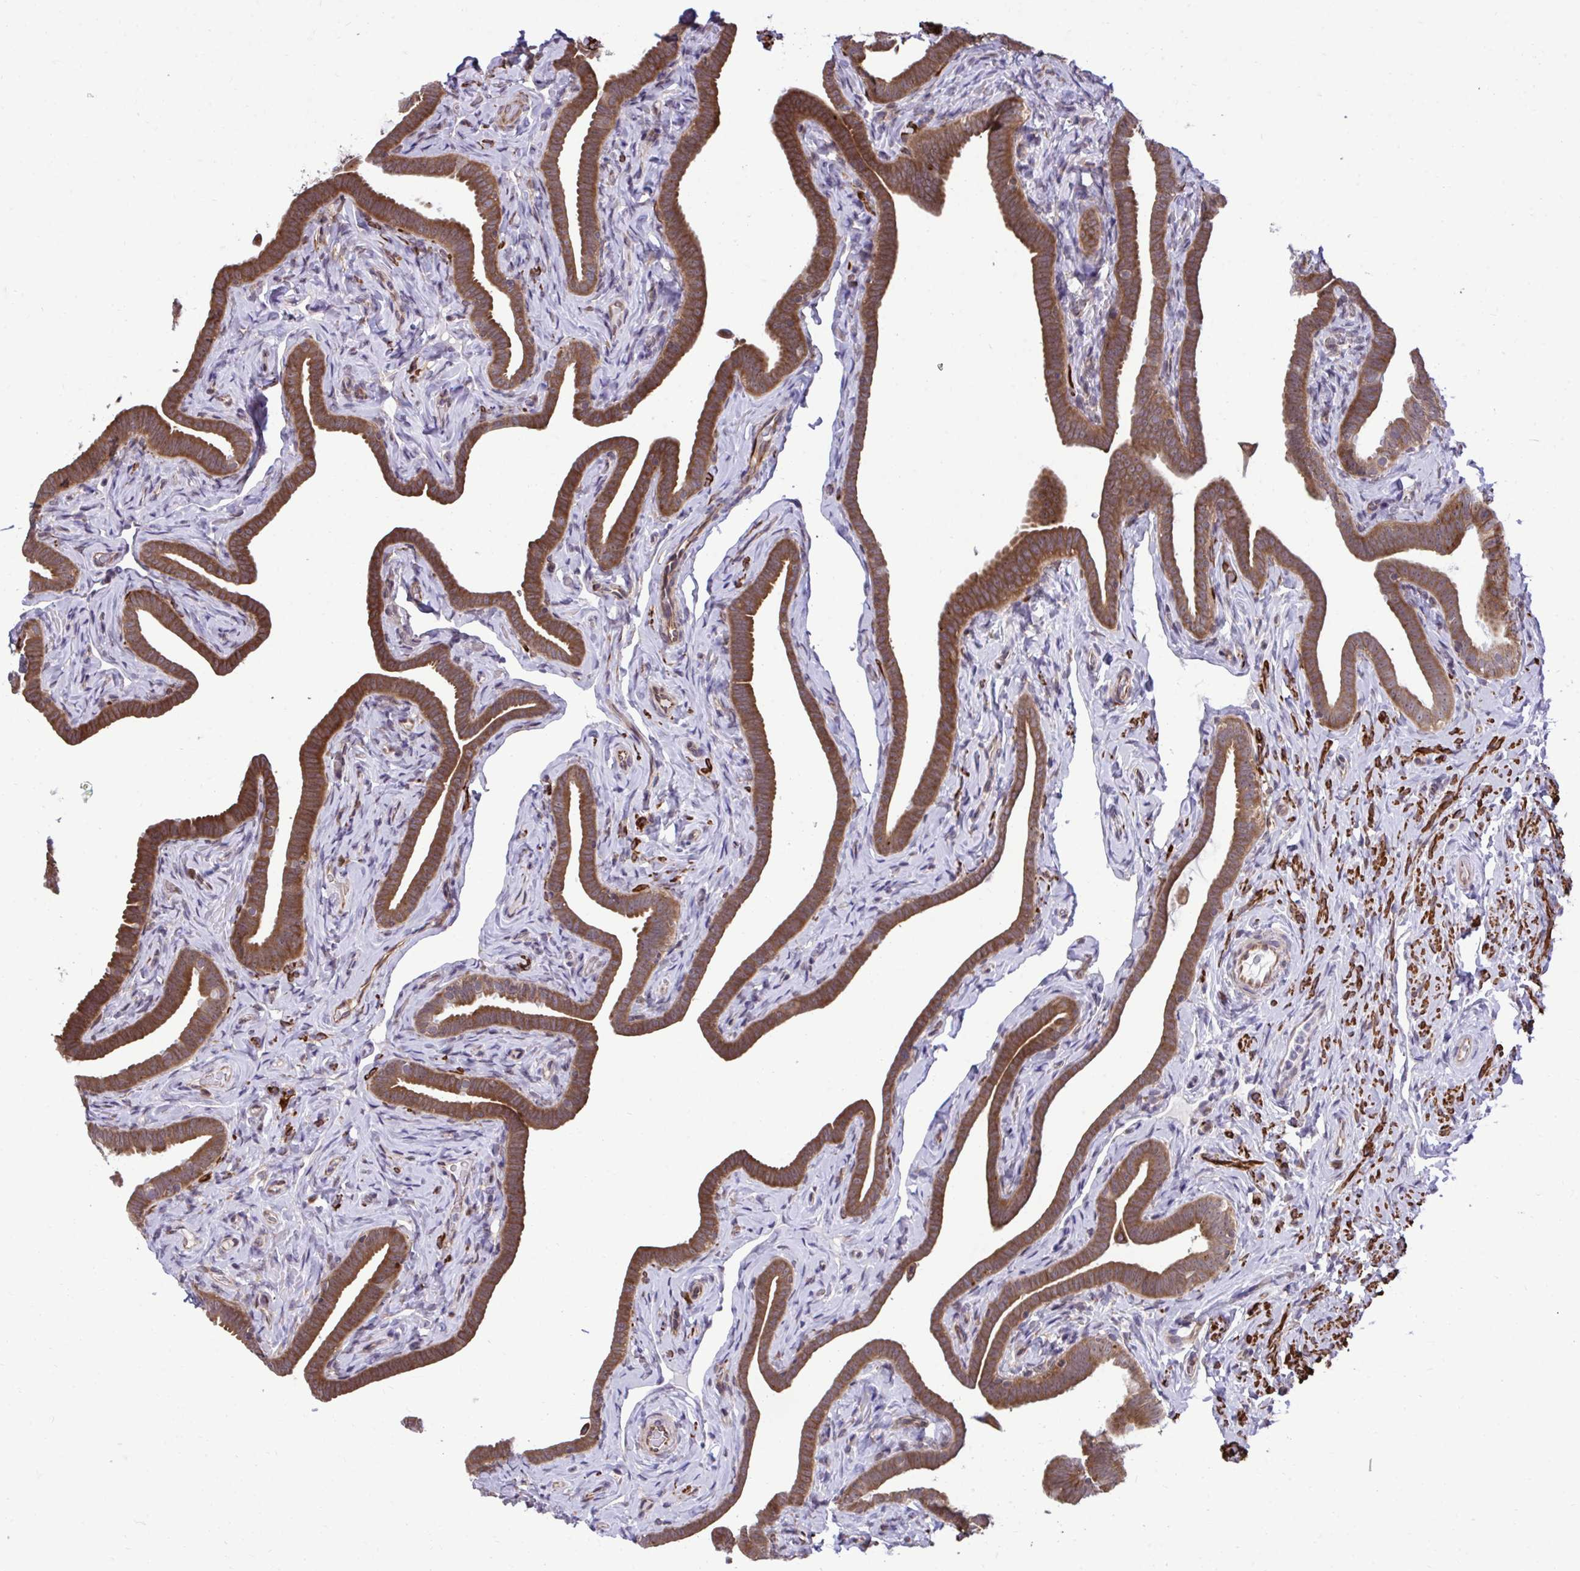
{"staining": {"intensity": "strong", "quantity": ">75%", "location": "cytoplasmic/membranous"}, "tissue": "fallopian tube", "cell_type": "Glandular cells", "image_type": "normal", "snomed": [{"axis": "morphology", "description": "Normal tissue, NOS"}, {"axis": "topography", "description": "Fallopian tube"}], "caption": "The image shows staining of benign fallopian tube, revealing strong cytoplasmic/membranous protein staining (brown color) within glandular cells. Nuclei are stained in blue.", "gene": "RPS15", "patient": {"sex": "female", "age": 69}}